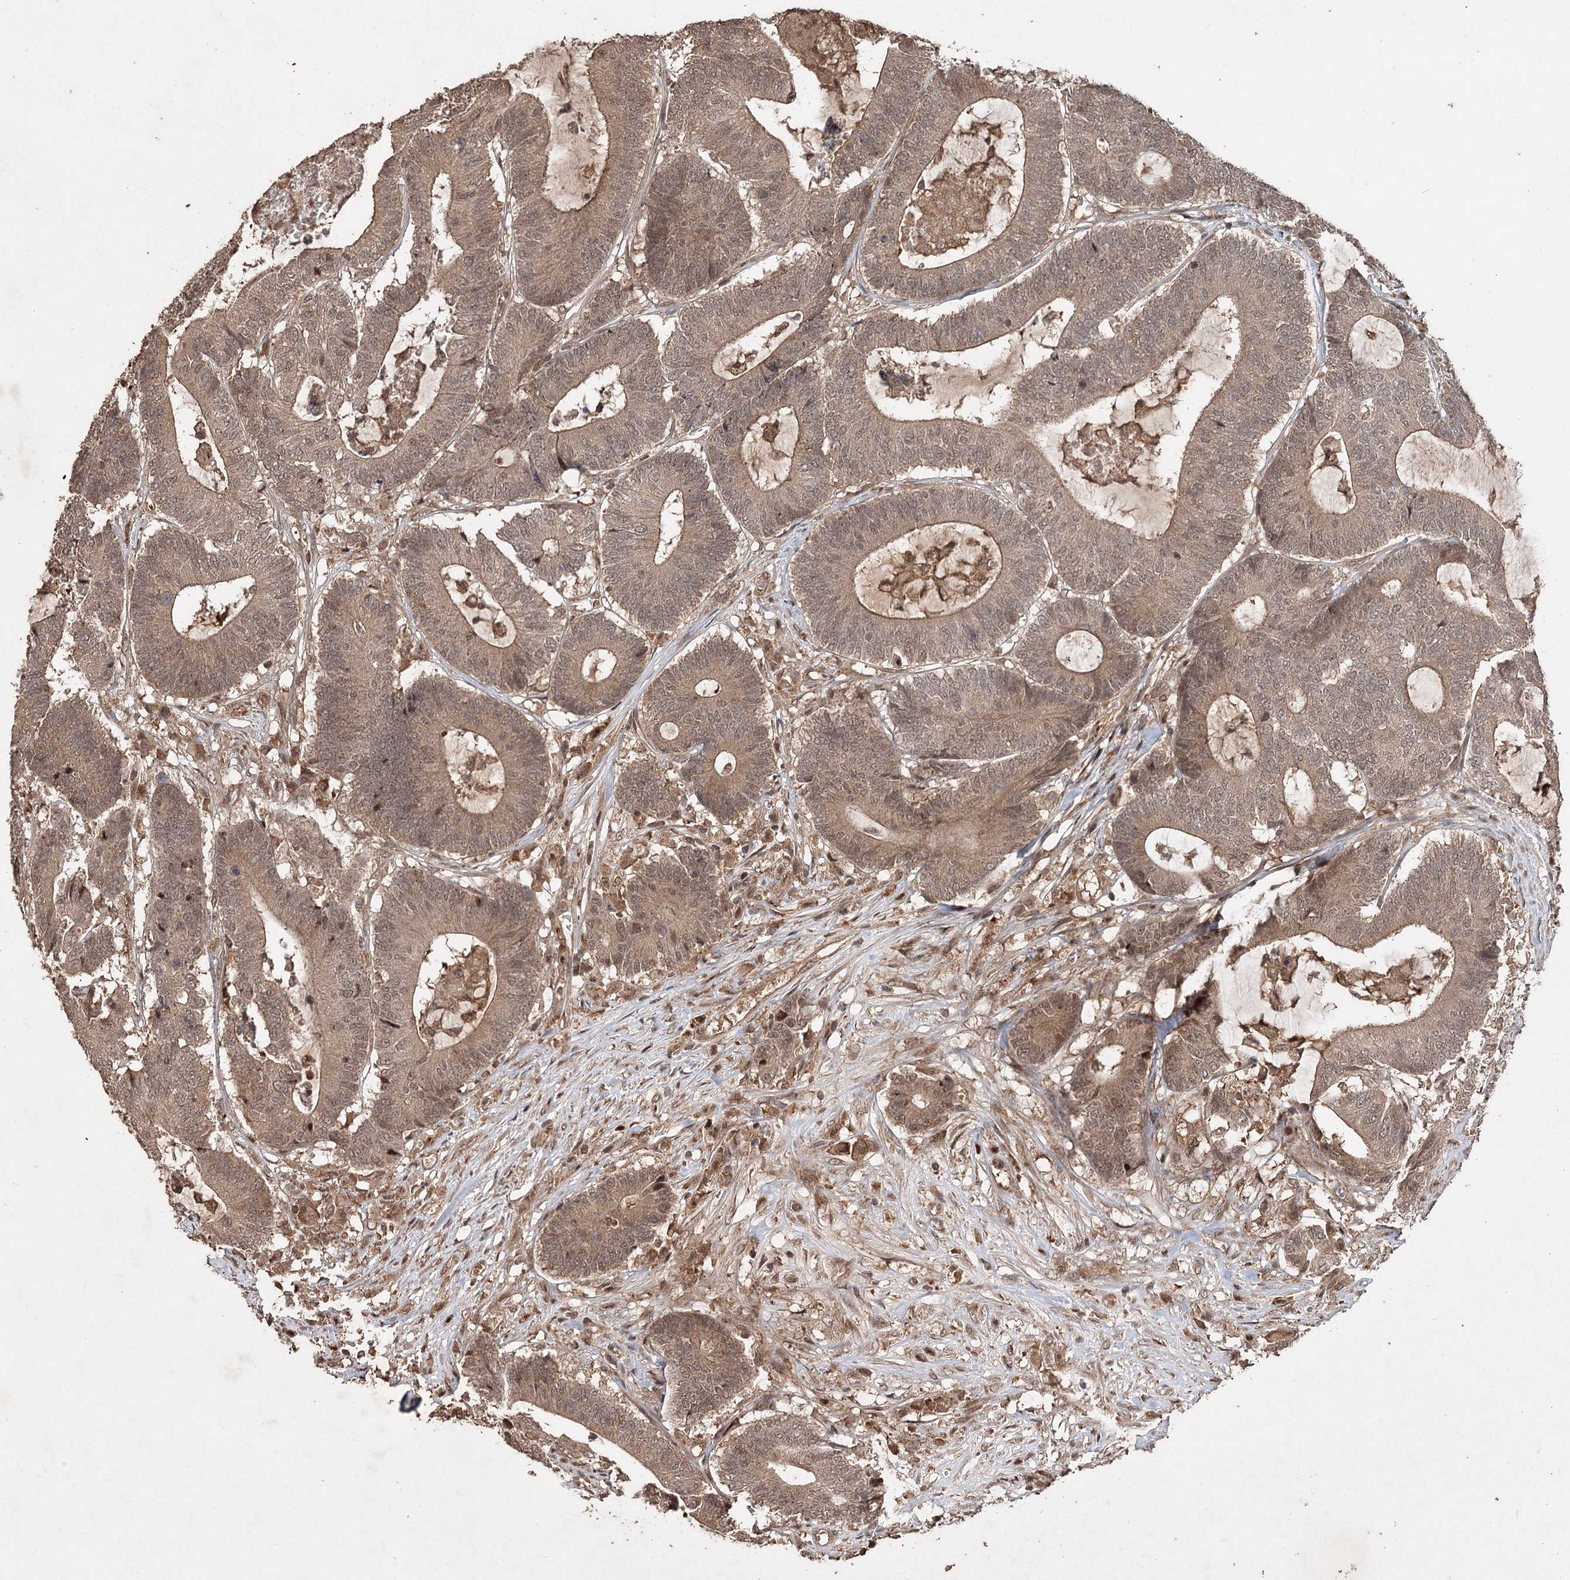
{"staining": {"intensity": "moderate", "quantity": ">75%", "location": "cytoplasmic/membranous,nuclear"}, "tissue": "colorectal cancer", "cell_type": "Tumor cells", "image_type": "cancer", "snomed": [{"axis": "morphology", "description": "Adenocarcinoma, NOS"}, {"axis": "topography", "description": "Colon"}], "caption": "This is an image of immunohistochemistry staining of colorectal adenocarcinoma, which shows moderate expression in the cytoplasmic/membranous and nuclear of tumor cells.", "gene": "FBXO7", "patient": {"sex": "female", "age": 84}}